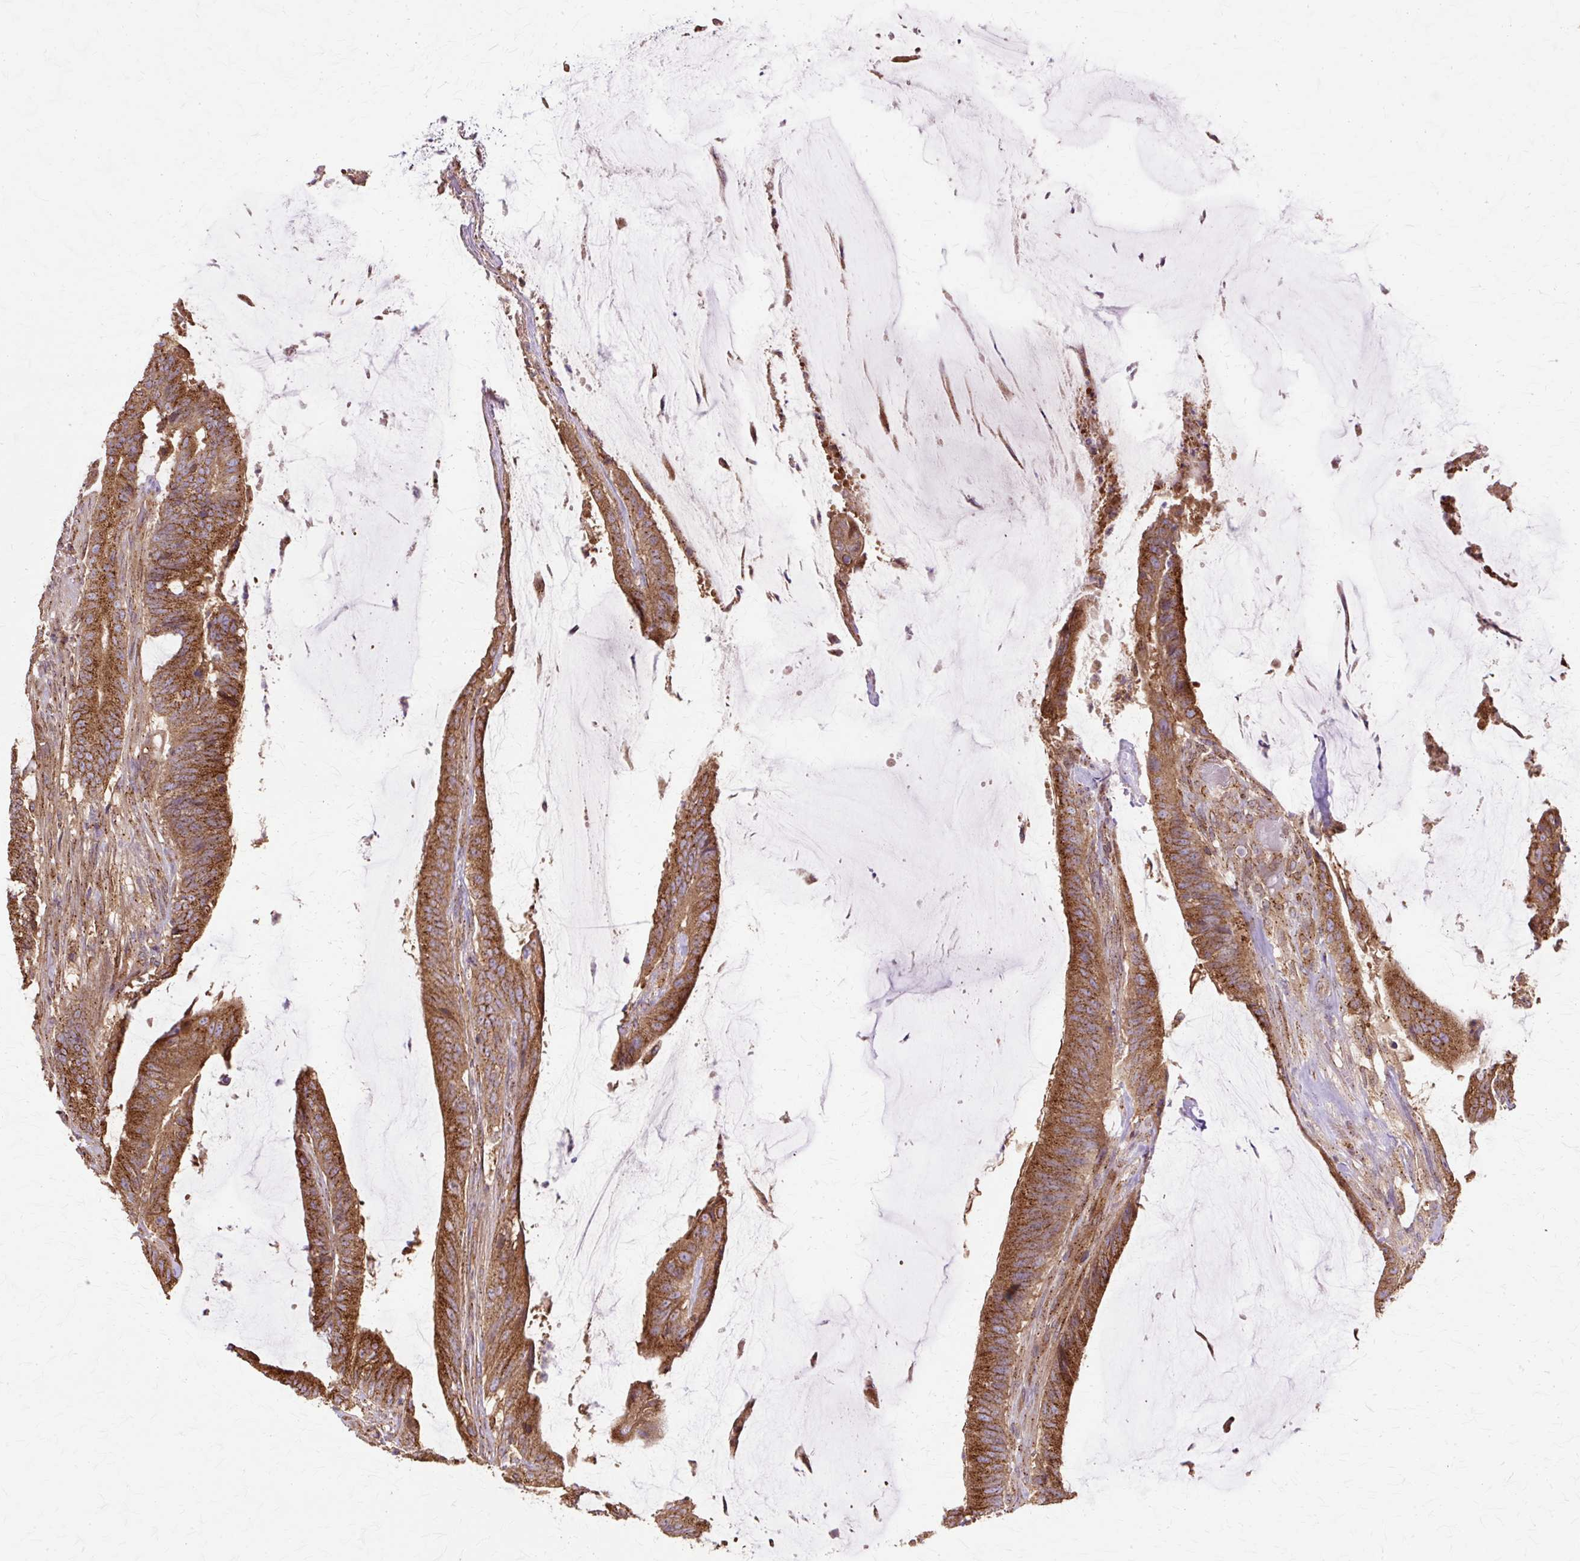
{"staining": {"intensity": "strong", "quantity": ">75%", "location": "cytoplasmic/membranous"}, "tissue": "colorectal cancer", "cell_type": "Tumor cells", "image_type": "cancer", "snomed": [{"axis": "morphology", "description": "Adenocarcinoma, NOS"}, {"axis": "topography", "description": "Colon"}], "caption": "Tumor cells display strong cytoplasmic/membranous staining in approximately >75% of cells in colorectal adenocarcinoma.", "gene": "COPB1", "patient": {"sex": "female", "age": 43}}